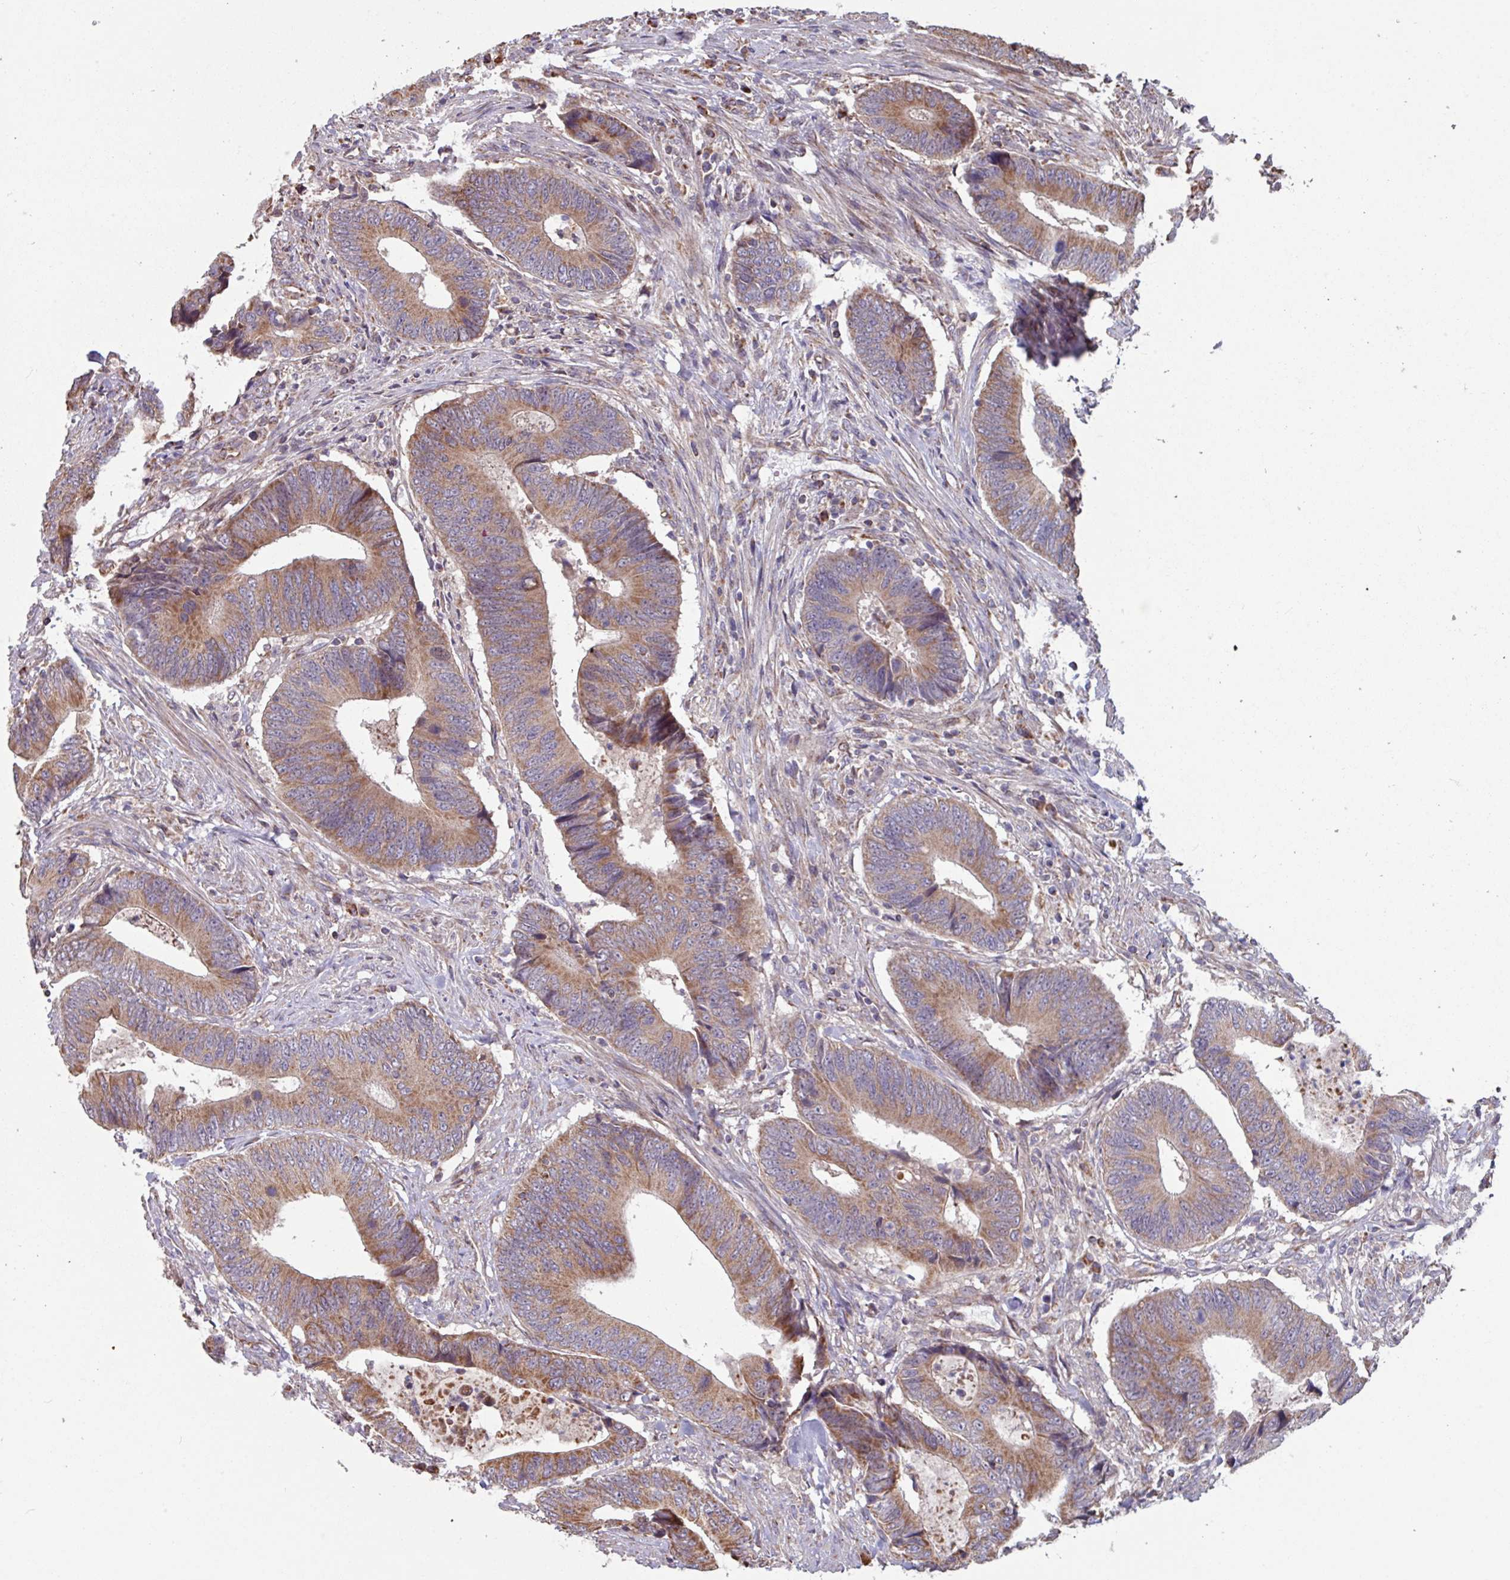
{"staining": {"intensity": "moderate", "quantity": ">75%", "location": "cytoplasmic/membranous"}, "tissue": "colorectal cancer", "cell_type": "Tumor cells", "image_type": "cancer", "snomed": [{"axis": "morphology", "description": "Adenocarcinoma, NOS"}, {"axis": "topography", "description": "Colon"}], "caption": "IHC staining of colorectal cancer, which shows medium levels of moderate cytoplasmic/membranous expression in about >75% of tumor cells indicating moderate cytoplasmic/membranous protein expression. The staining was performed using DAB (3,3'-diaminobenzidine) (brown) for protein detection and nuclei were counterstained in hematoxylin (blue).", "gene": "COX7C", "patient": {"sex": "male", "age": 87}}